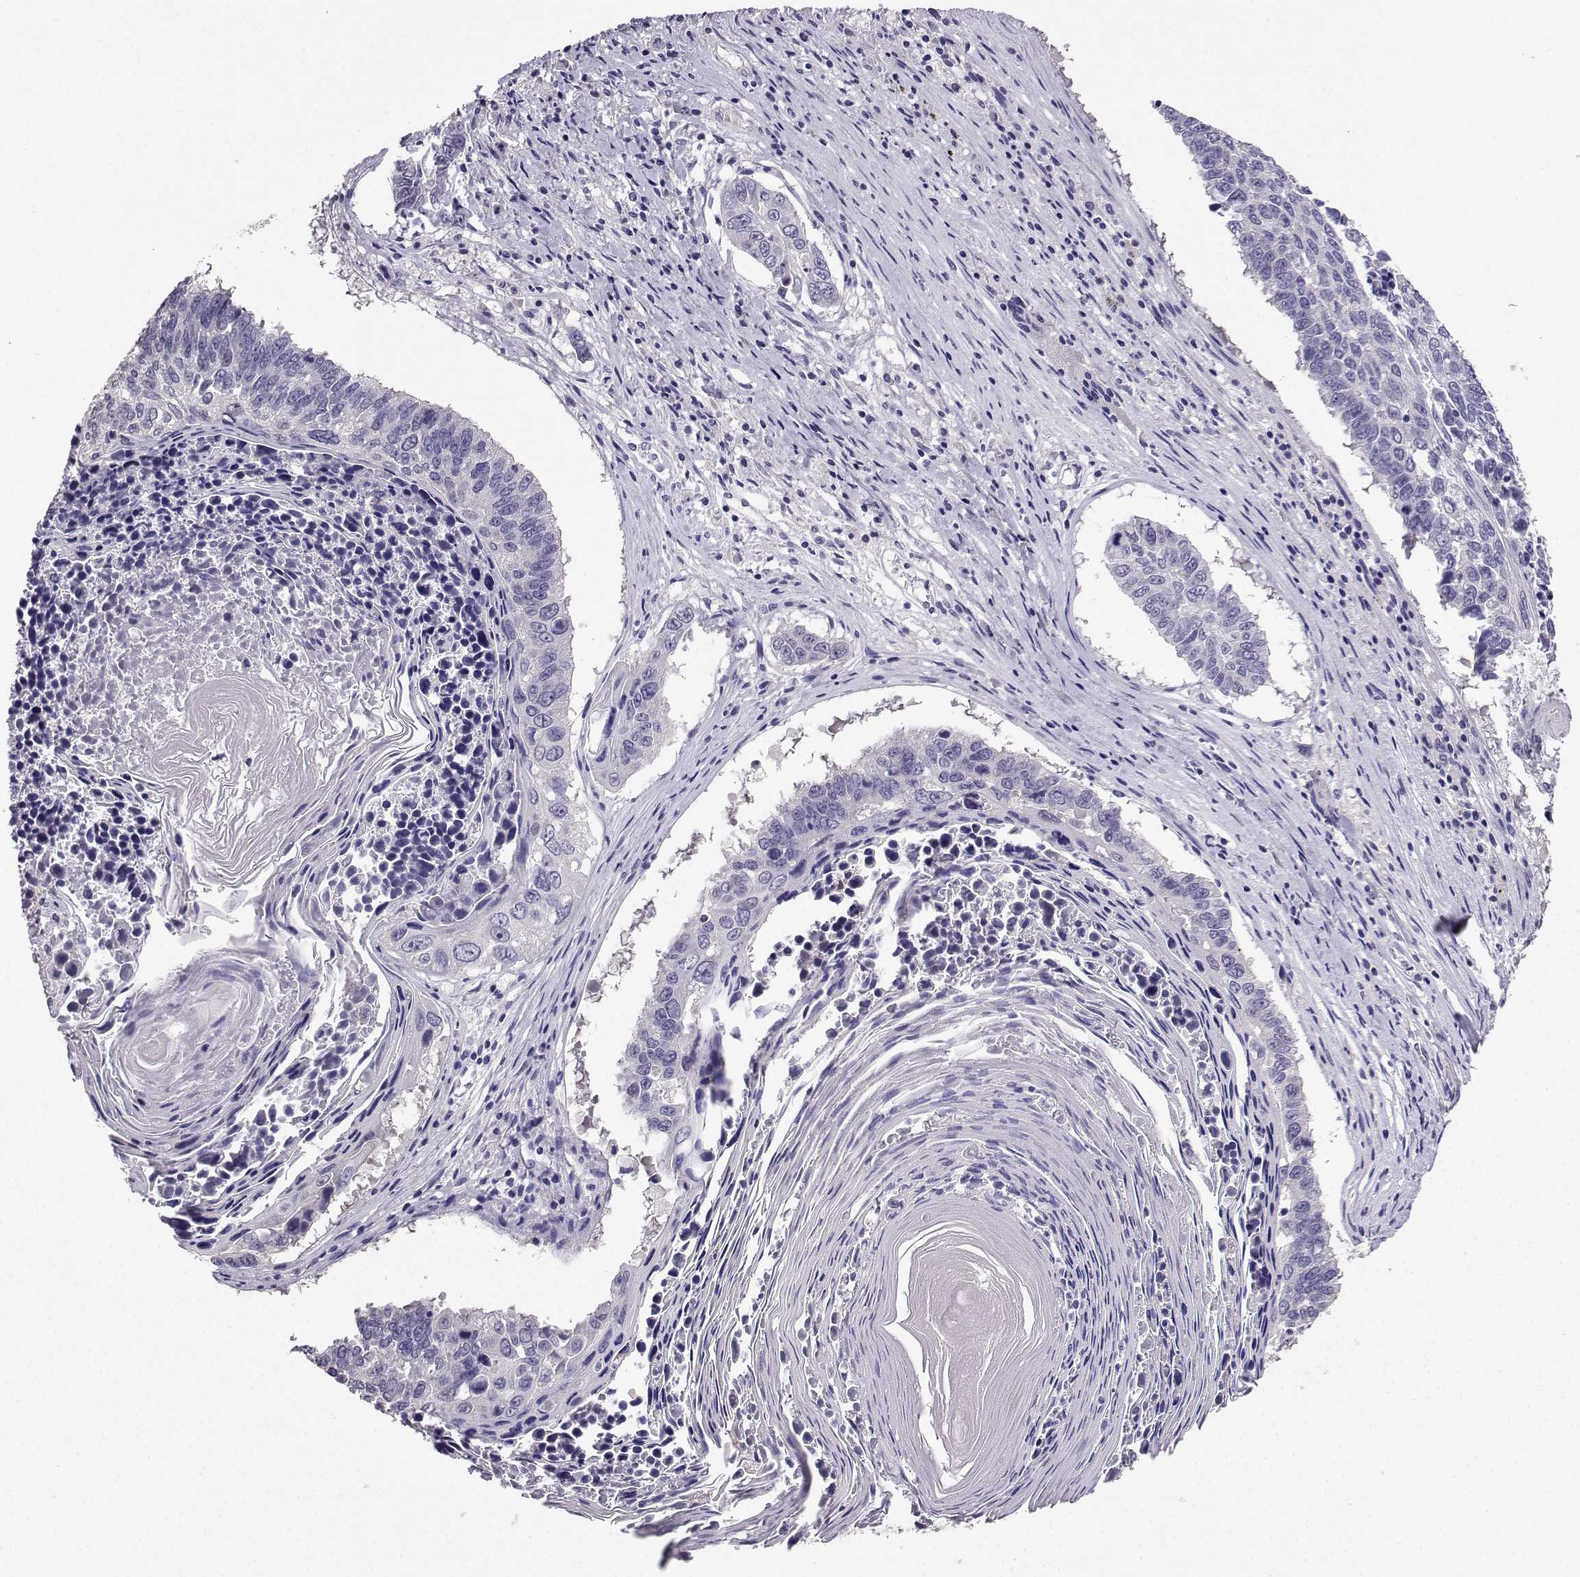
{"staining": {"intensity": "negative", "quantity": "none", "location": "none"}, "tissue": "lung cancer", "cell_type": "Tumor cells", "image_type": "cancer", "snomed": [{"axis": "morphology", "description": "Squamous cell carcinoma, NOS"}, {"axis": "topography", "description": "Lung"}], "caption": "A micrograph of squamous cell carcinoma (lung) stained for a protein reveals no brown staining in tumor cells.", "gene": "SPAG11B", "patient": {"sex": "male", "age": 73}}